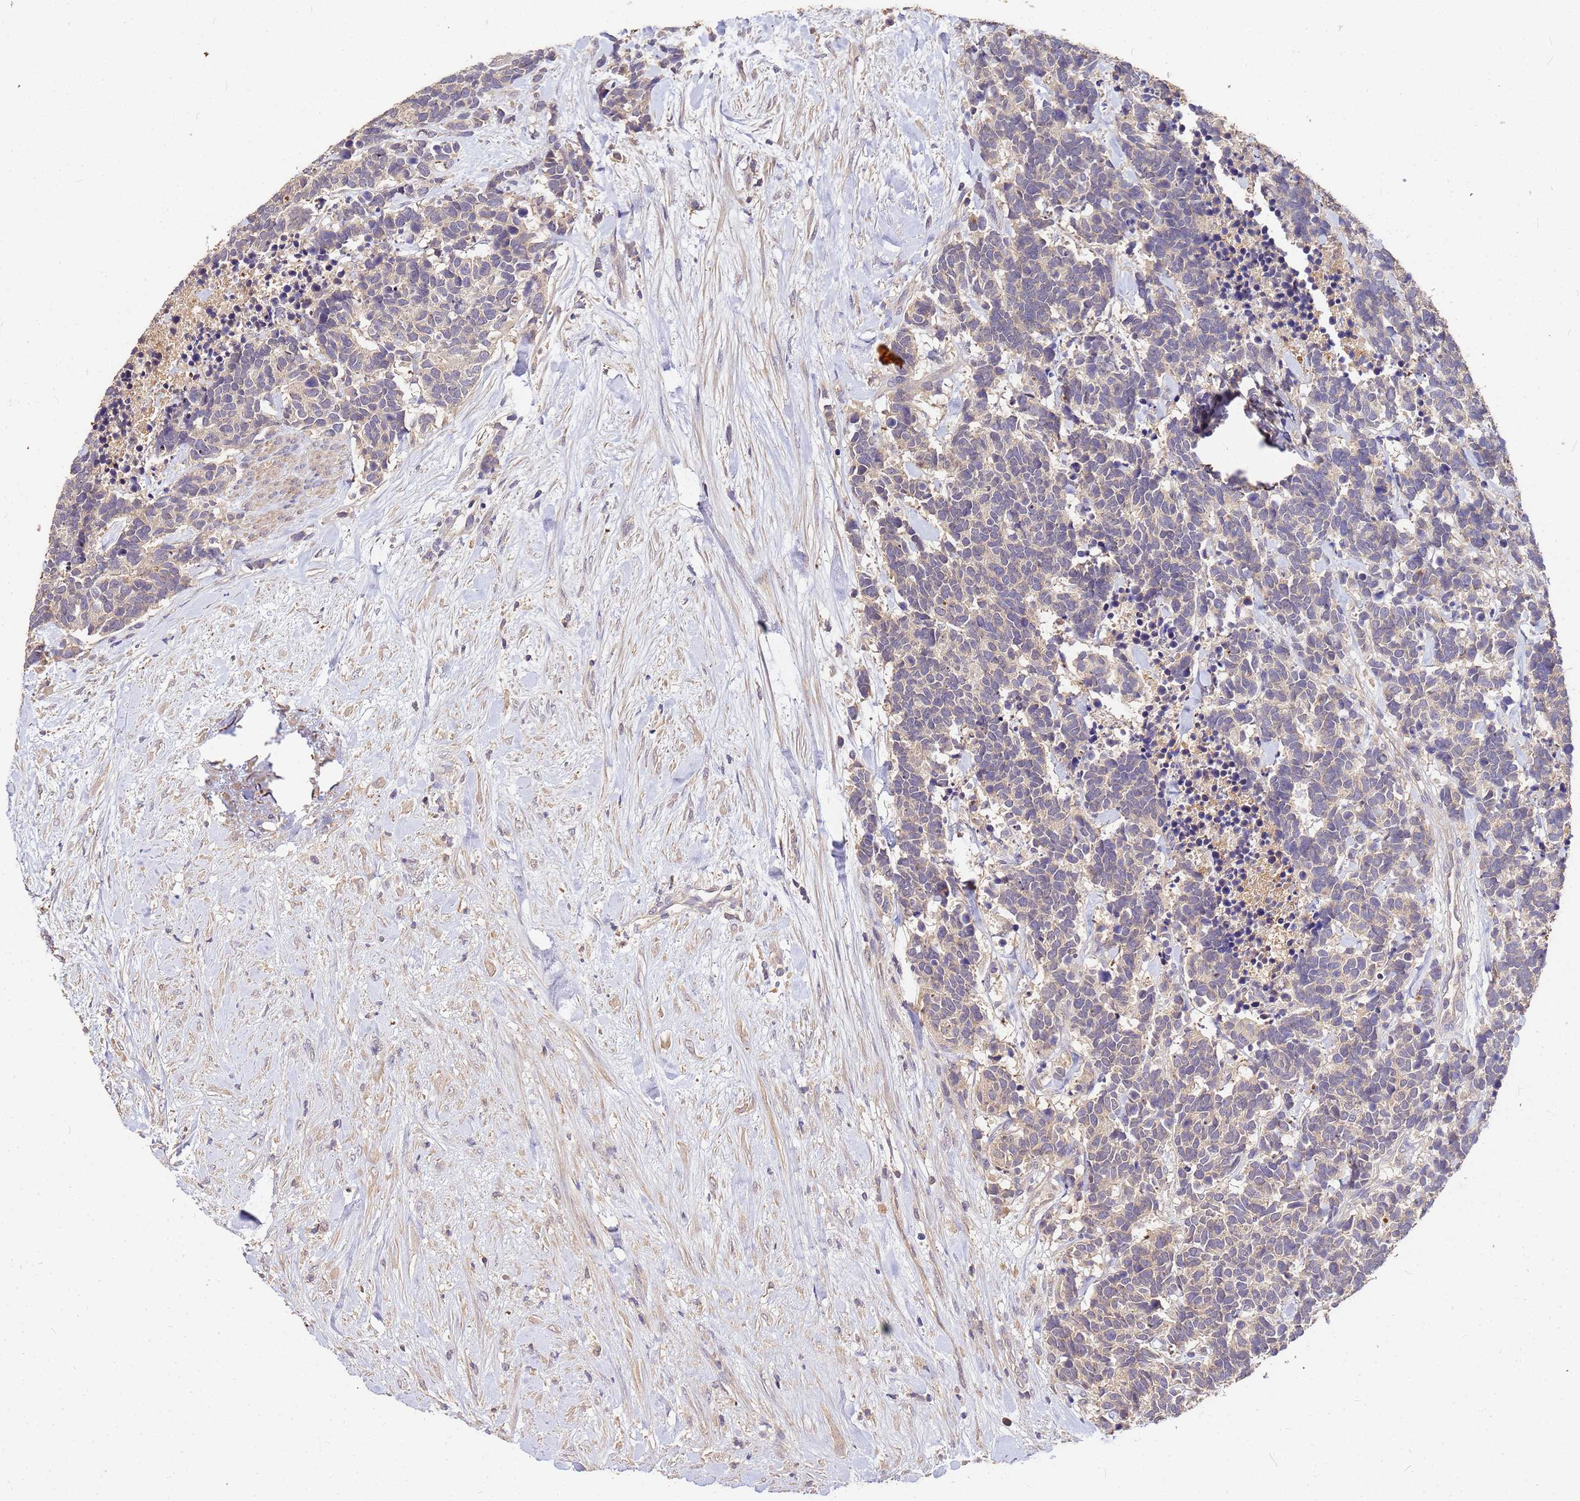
{"staining": {"intensity": "negative", "quantity": "none", "location": "none"}, "tissue": "carcinoid", "cell_type": "Tumor cells", "image_type": "cancer", "snomed": [{"axis": "morphology", "description": "Carcinoma, NOS"}, {"axis": "morphology", "description": "Carcinoid, malignant, NOS"}, {"axis": "topography", "description": "Prostate"}], "caption": "Immunohistochemistry (IHC) of human carcinoma exhibits no expression in tumor cells.", "gene": "MTERF1", "patient": {"sex": "male", "age": 57}}